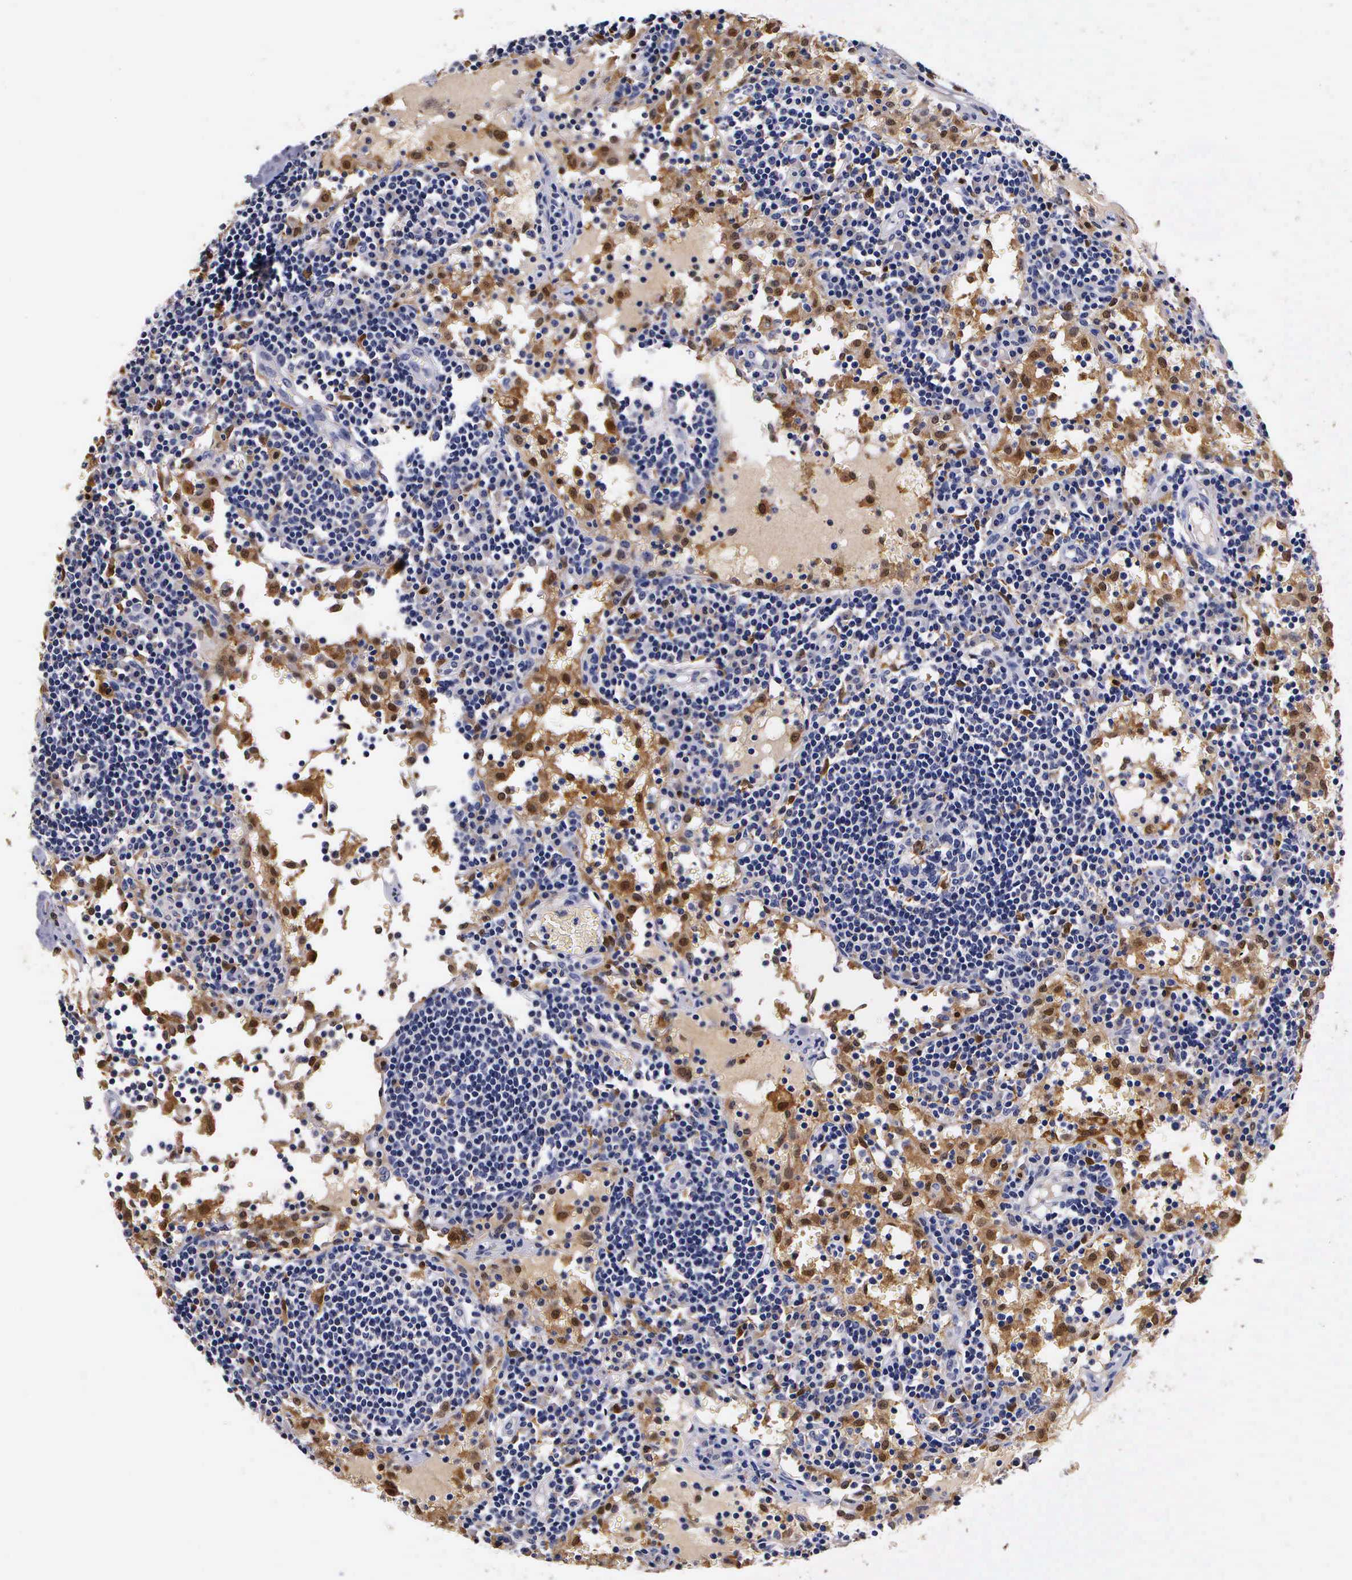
{"staining": {"intensity": "moderate", "quantity": "<25%", "location": "cytoplasmic/membranous,nuclear"}, "tissue": "lymph node", "cell_type": "Germinal center cells", "image_type": "normal", "snomed": [{"axis": "morphology", "description": "Normal tissue, NOS"}, {"axis": "topography", "description": "Lymph node"}], "caption": "Lymph node stained for a protein (brown) reveals moderate cytoplasmic/membranous,nuclear positive staining in about <25% of germinal center cells.", "gene": "RENBP", "patient": {"sex": "female", "age": 55}}